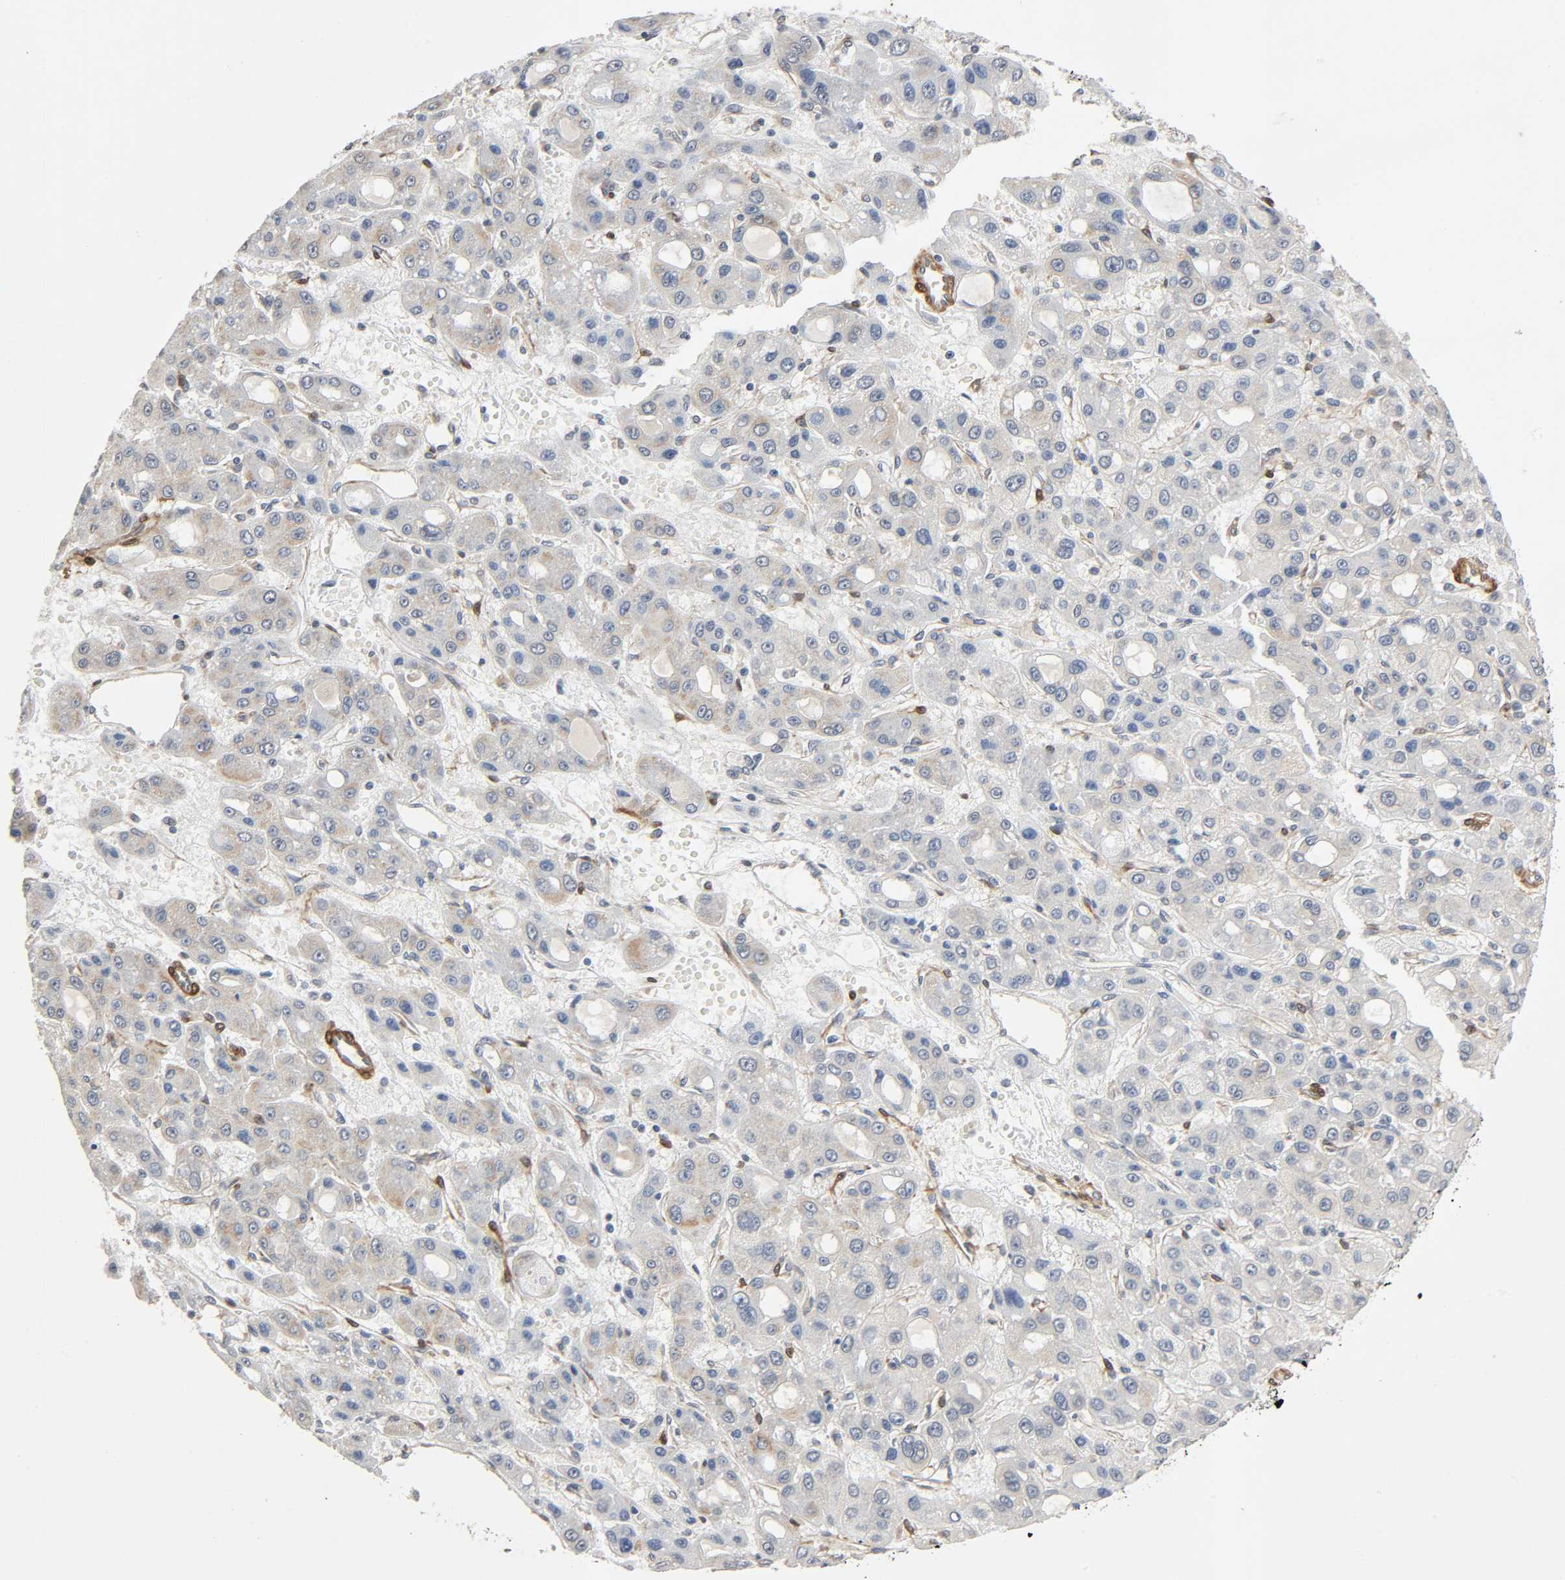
{"staining": {"intensity": "weak", "quantity": "25%-75%", "location": "cytoplasmic/membranous"}, "tissue": "liver cancer", "cell_type": "Tumor cells", "image_type": "cancer", "snomed": [{"axis": "morphology", "description": "Carcinoma, Hepatocellular, NOS"}, {"axis": "topography", "description": "Liver"}], "caption": "Immunohistochemical staining of liver hepatocellular carcinoma demonstrates weak cytoplasmic/membranous protein staining in approximately 25%-75% of tumor cells. (IHC, brightfield microscopy, high magnification).", "gene": "PTK2", "patient": {"sex": "male", "age": 55}}